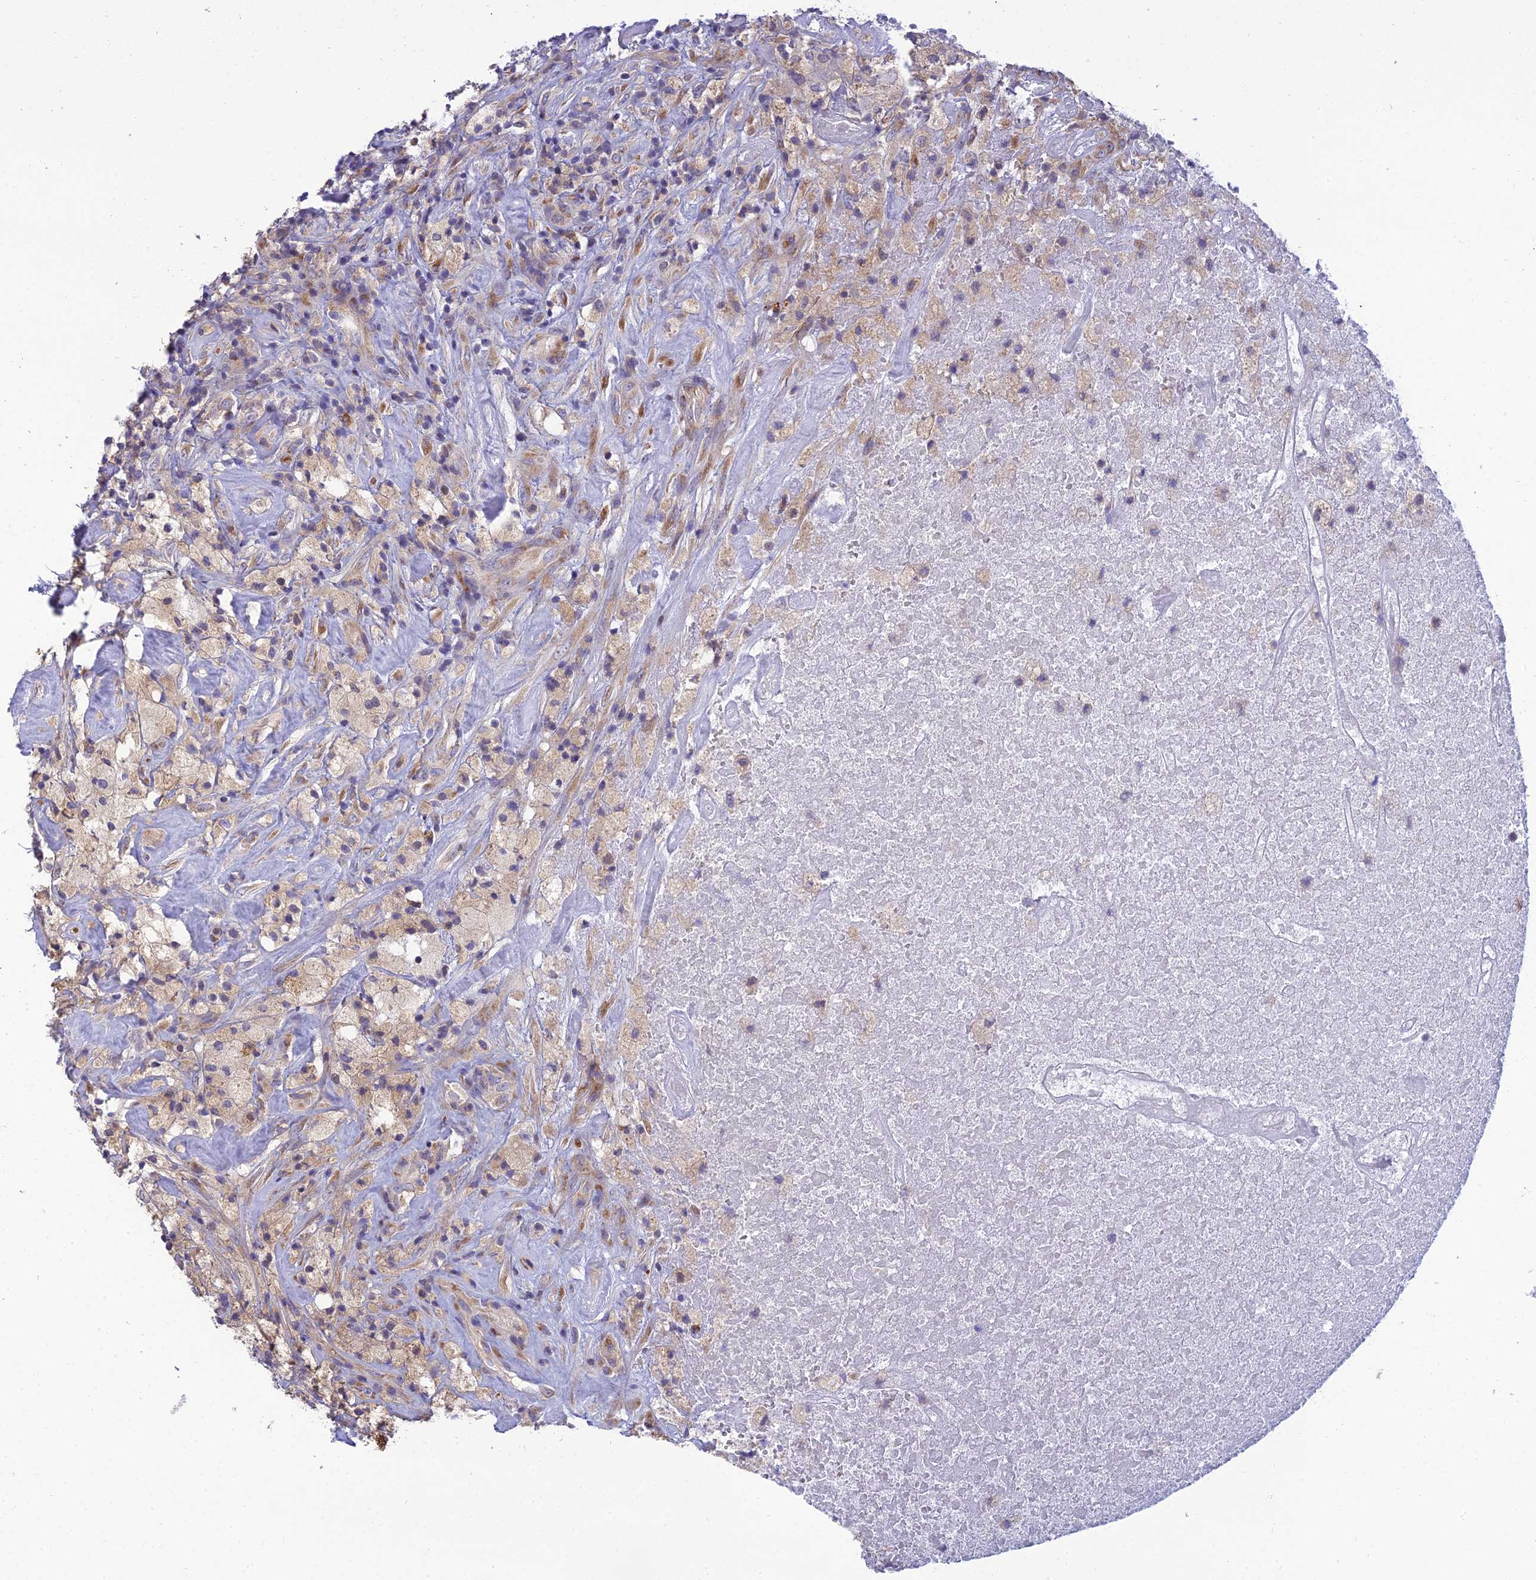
{"staining": {"intensity": "weak", "quantity": ">75%", "location": "cytoplasmic/membranous"}, "tissue": "glioma", "cell_type": "Tumor cells", "image_type": "cancer", "snomed": [{"axis": "morphology", "description": "Glioma, malignant, High grade"}, {"axis": "topography", "description": "Brain"}], "caption": "Protein expression analysis of human malignant high-grade glioma reveals weak cytoplasmic/membranous staining in about >75% of tumor cells.", "gene": "CLCN7", "patient": {"sex": "male", "age": 69}}